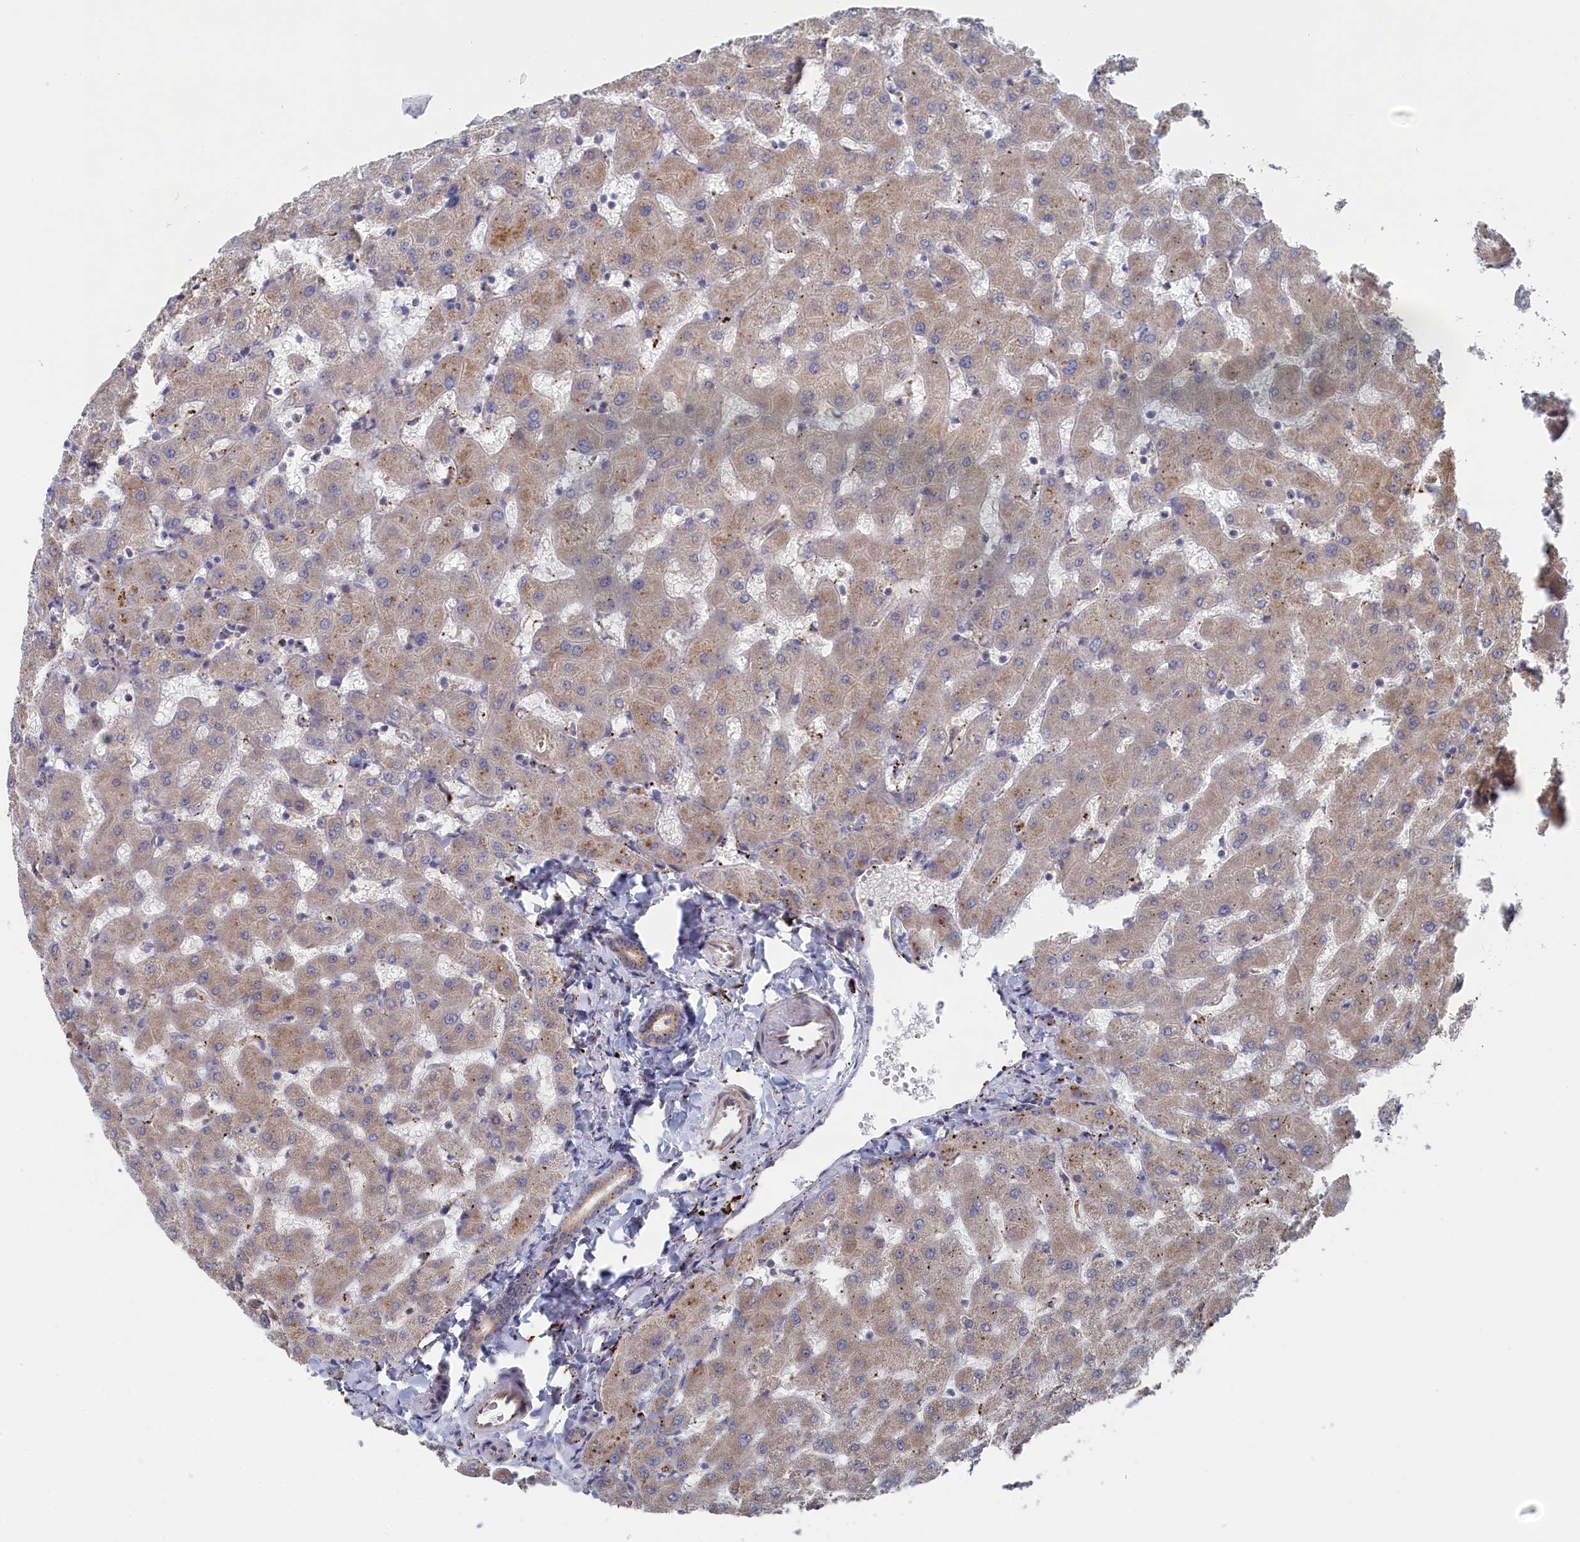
{"staining": {"intensity": "weak", "quantity": ">75%", "location": "cytoplasmic/membranous"}, "tissue": "liver", "cell_type": "Cholangiocytes", "image_type": "normal", "snomed": [{"axis": "morphology", "description": "Normal tissue, NOS"}, {"axis": "topography", "description": "Liver"}], "caption": "This photomicrograph shows immunohistochemistry staining of normal human liver, with low weak cytoplasmic/membranous staining in about >75% of cholangiocytes.", "gene": "FILIP1L", "patient": {"sex": "female", "age": 63}}